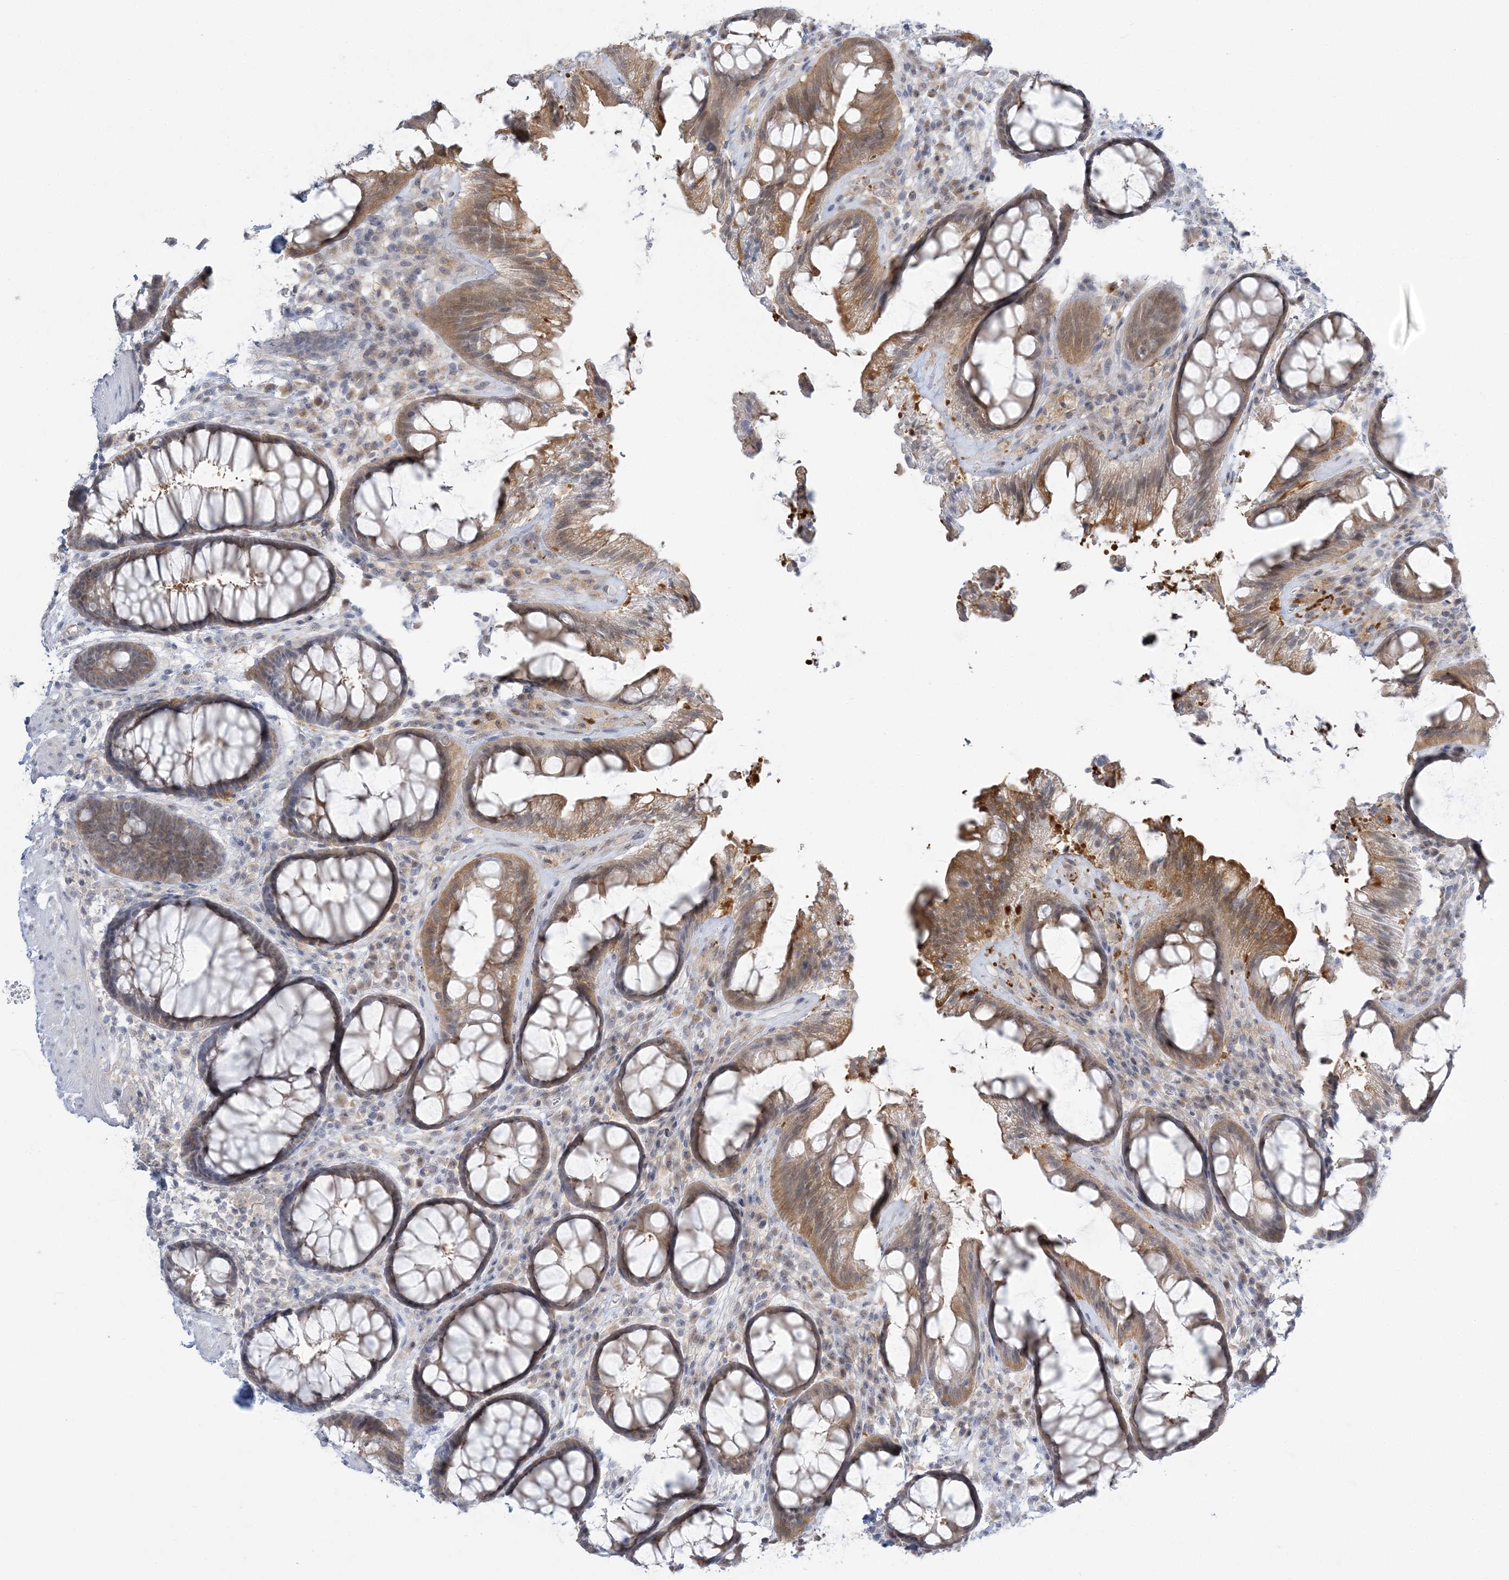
{"staining": {"intensity": "moderate", "quantity": "25%-75%", "location": "cytoplasmic/membranous"}, "tissue": "rectum", "cell_type": "Glandular cells", "image_type": "normal", "snomed": [{"axis": "morphology", "description": "Normal tissue, NOS"}, {"axis": "topography", "description": "Rectum"}], "caption": "About 25%-75% of glandular cells in normal rectum exhibit moderate cytoplasmic/membranous protein positivity as visualized by brown immunohistochemical staining.", "gene": "THADA", "patient": {"sex": "female", "age": 46}}